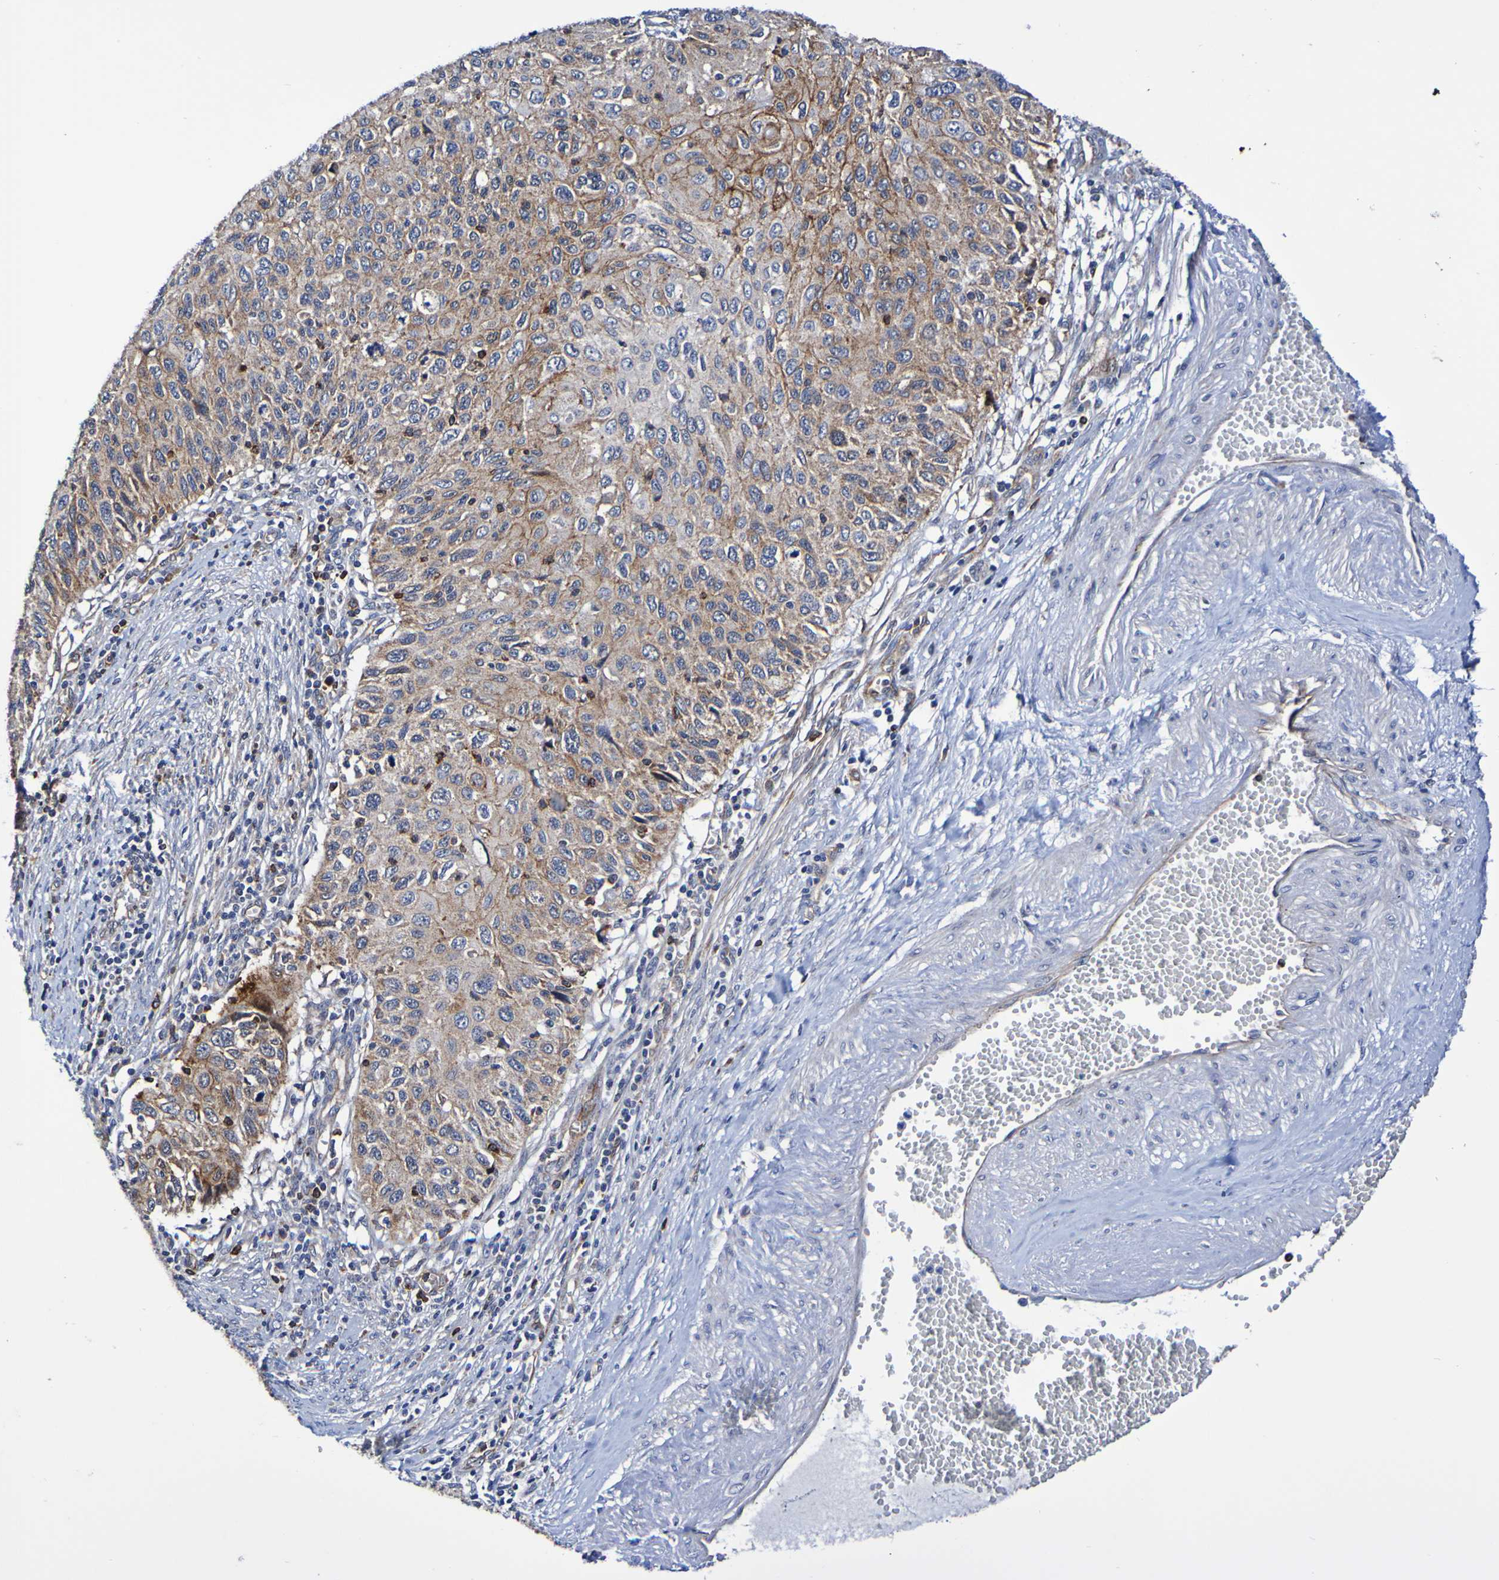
{"staining": {"intensity": "moderate", "quantity": ">75%", "location": "cytoplasmic/membranous"}, "tissue": "cervical cancer", "cell_type": "Tumor cells", "image_type": "cancer", "snomed": [{"axis": "morphology", "description": "Squamous cell carcinoma, NOS"}, {"axis": "topography", "description": "Cervix"}], "caption": "The image displays immunohistochemical staining of cervical squamous cell carcinoma. There is moderate cytoplasmic/membranous staining is present in approximately >75% of tumor cells.", "gene": "GJB1", "patient": {"sex": "female", "age": 70}}